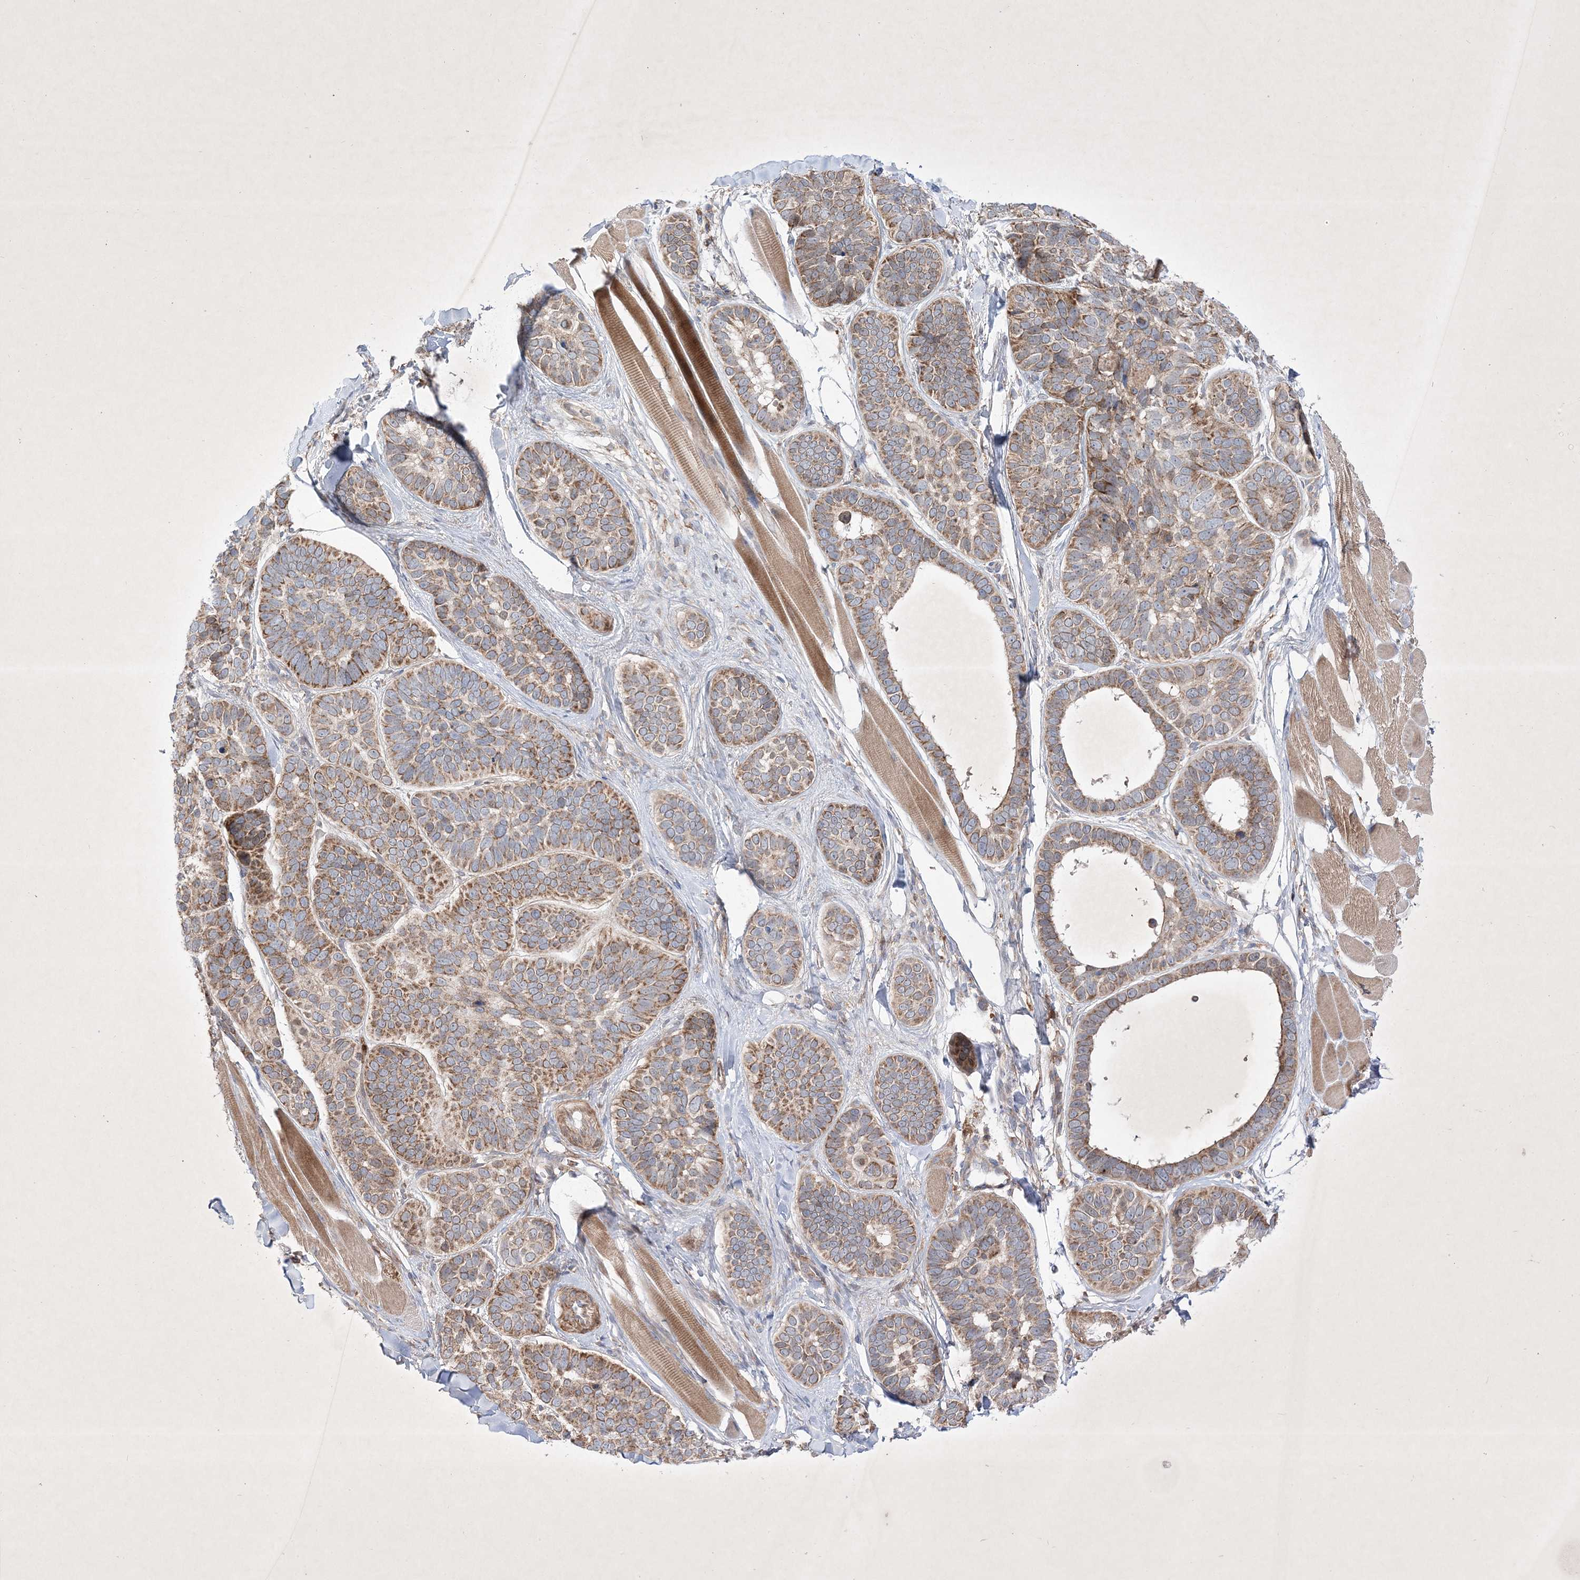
{"staining": {"intensity": "moderate", "quantity": ">75%", "location": "cytoplasmic/membranous"}, "tissue": "skin cancer", "cell_type": "Tumor cells", "image_type": "cancer", "snomed": [{"axis": "morphology", "description": "Basal cell carcinoma"}, {"axis": "topography", "description": "Skin"}], "caption": "Moderate cytoplasmic/membranous staining for a protein is appreciated in approximately >75% of tumor cells of basal cell carcinoma (skin) using IHC.", "gene": "OPA1", "patient": {"sex": "male", "age": 62}}